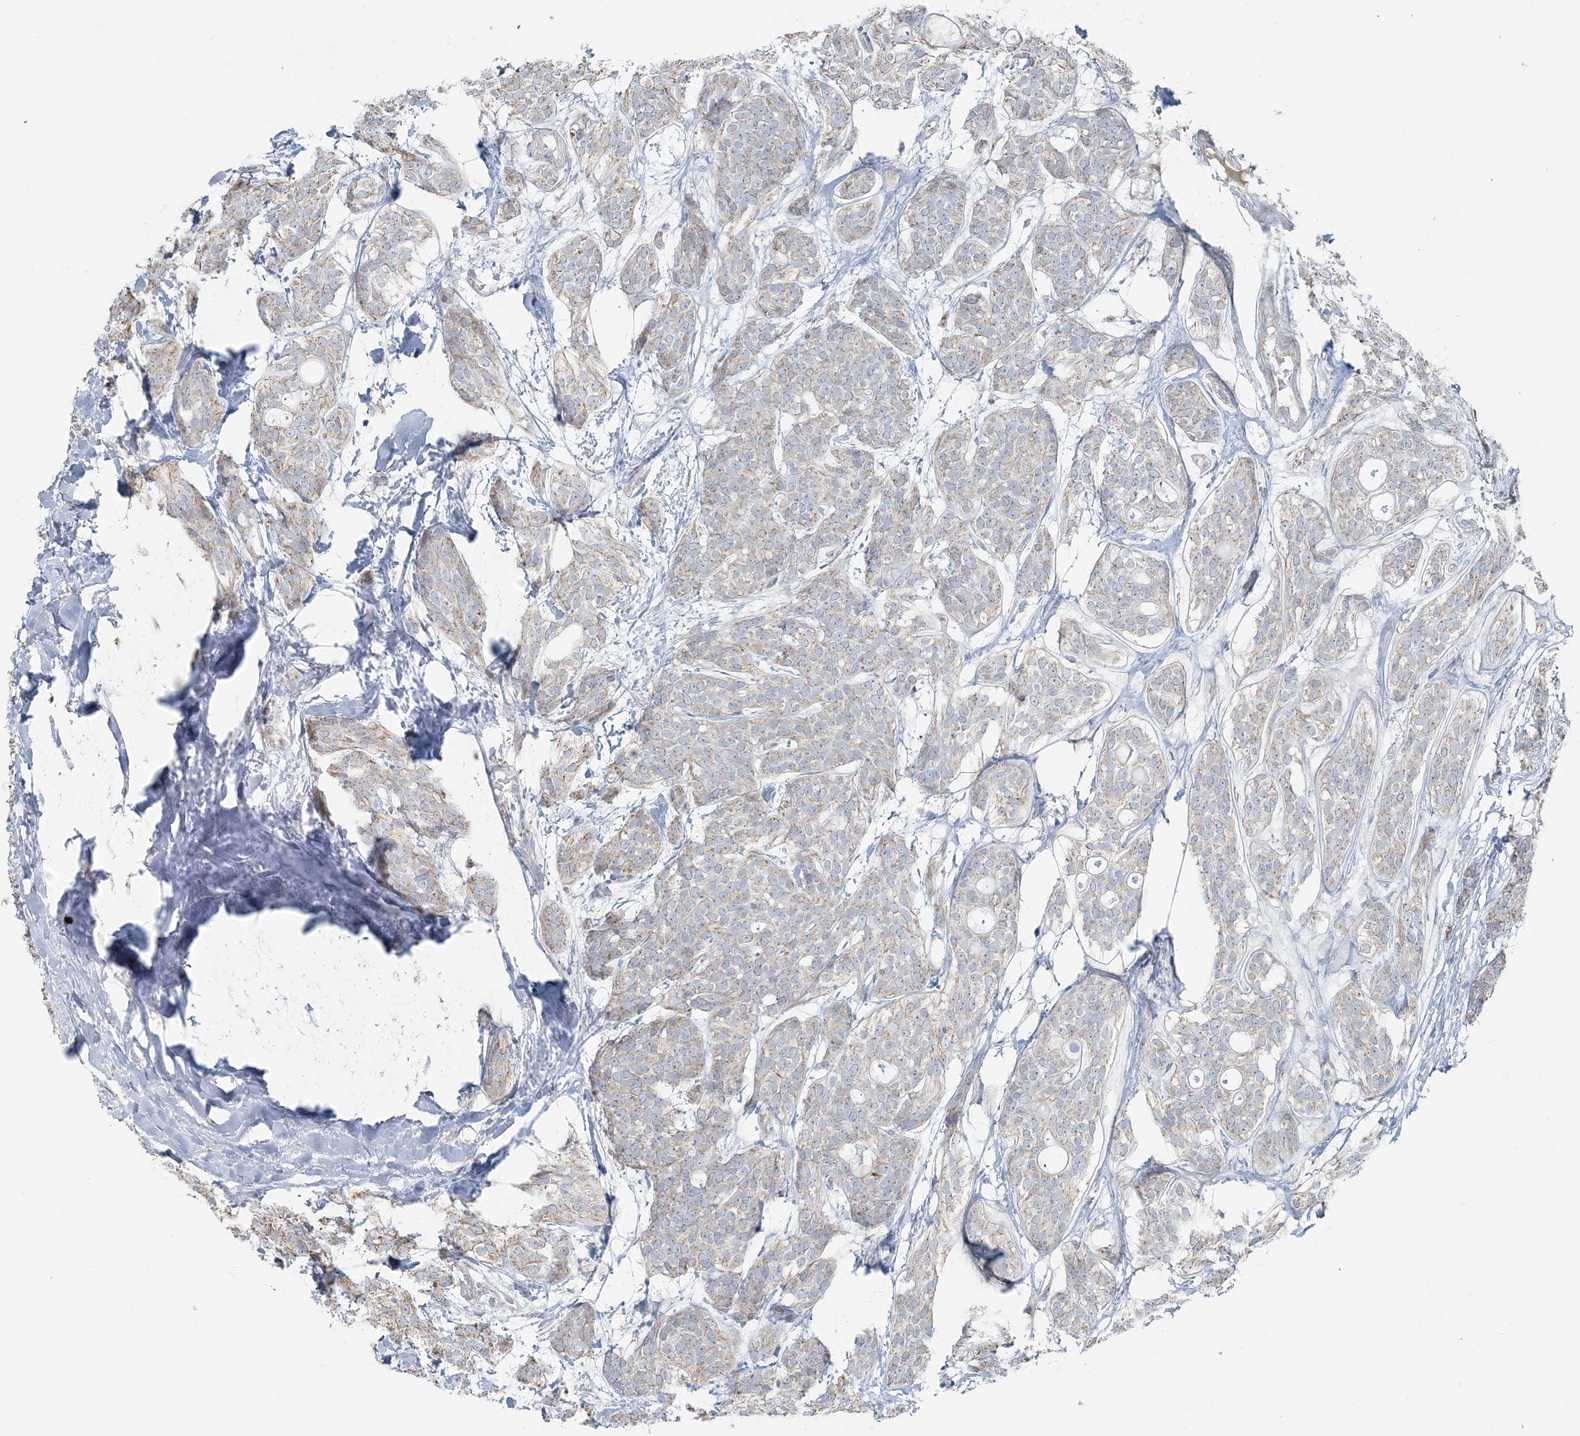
{"staining": {"intensity": "negative", "quantity": "none", "location": "none"}, "tissue": "head and neck cancer", "cell_type": "Tumor cells", "image_type": "cancer", "snomed": [{"axis": "morphology", "description": "Adenocarcinoma, NOS"}, {"axis": "topography", "description": "Head-Neck"}], "caption": "This is an immunohistochemistry (IHC) micrograph of adenocarcinoma (head and neck). There is no positivity in tumor cells.", "gene": "SLC22A16", "patient": {"sex": "male", "age": 66}}